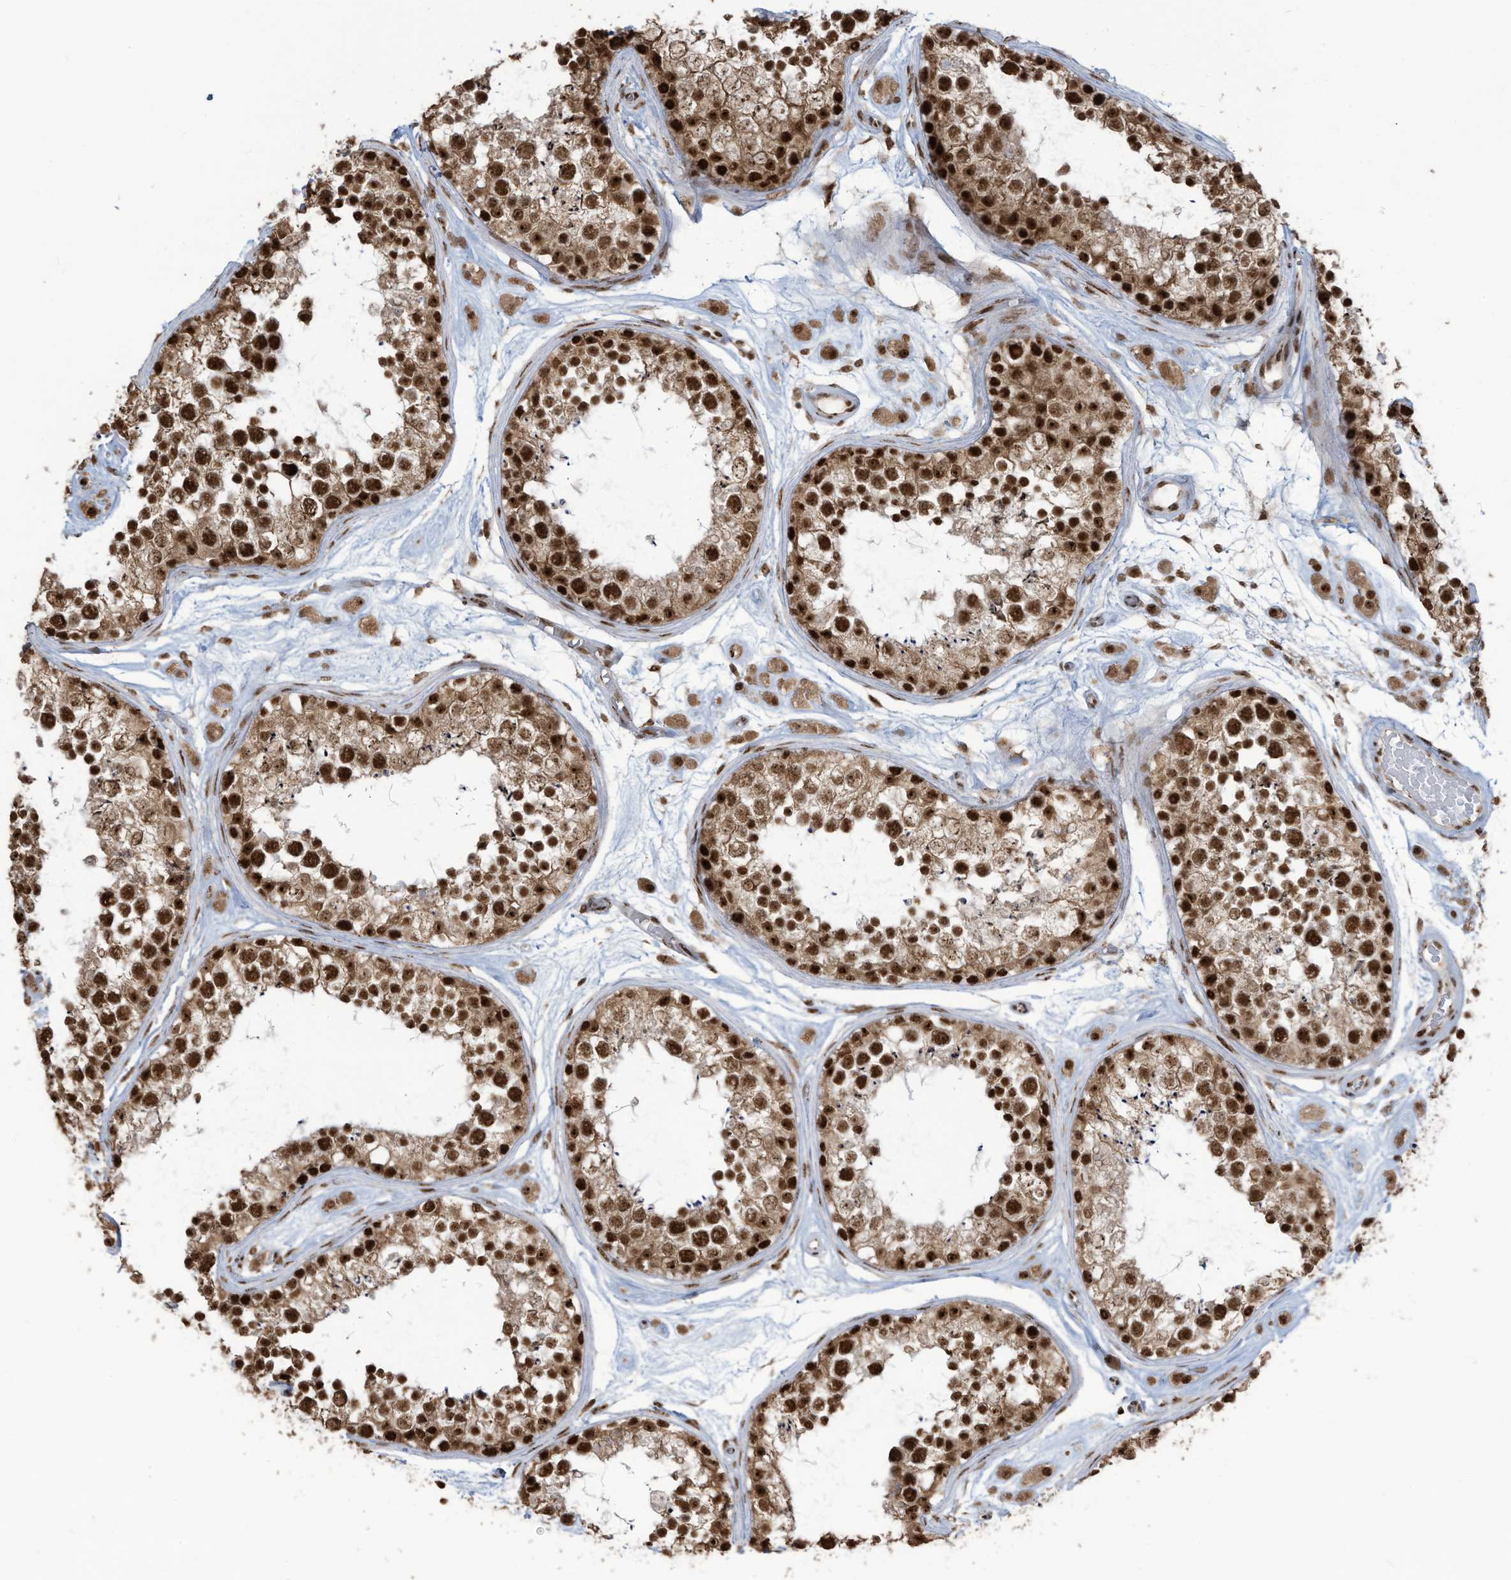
{"staining": {"intensity": "strong", "quantity": ">75%", "location": "nuclear"}, "tissue": "testis", "cell_type": "Cells in seminiferous ducts", "image_type": "normal", "snomed": [{"axis": "morphology", "description": "Normal tissue, NOS"}, {"axis": "topography", "description": "Testis"}], "caption": "This is an image of immunohistochemistry (IHC) staining of benign testis, which shows strong staining in the nuclear of cells in seminiferous ducts.", "gene": "LBH", "patient": {"sex": "male", "age": 25}}